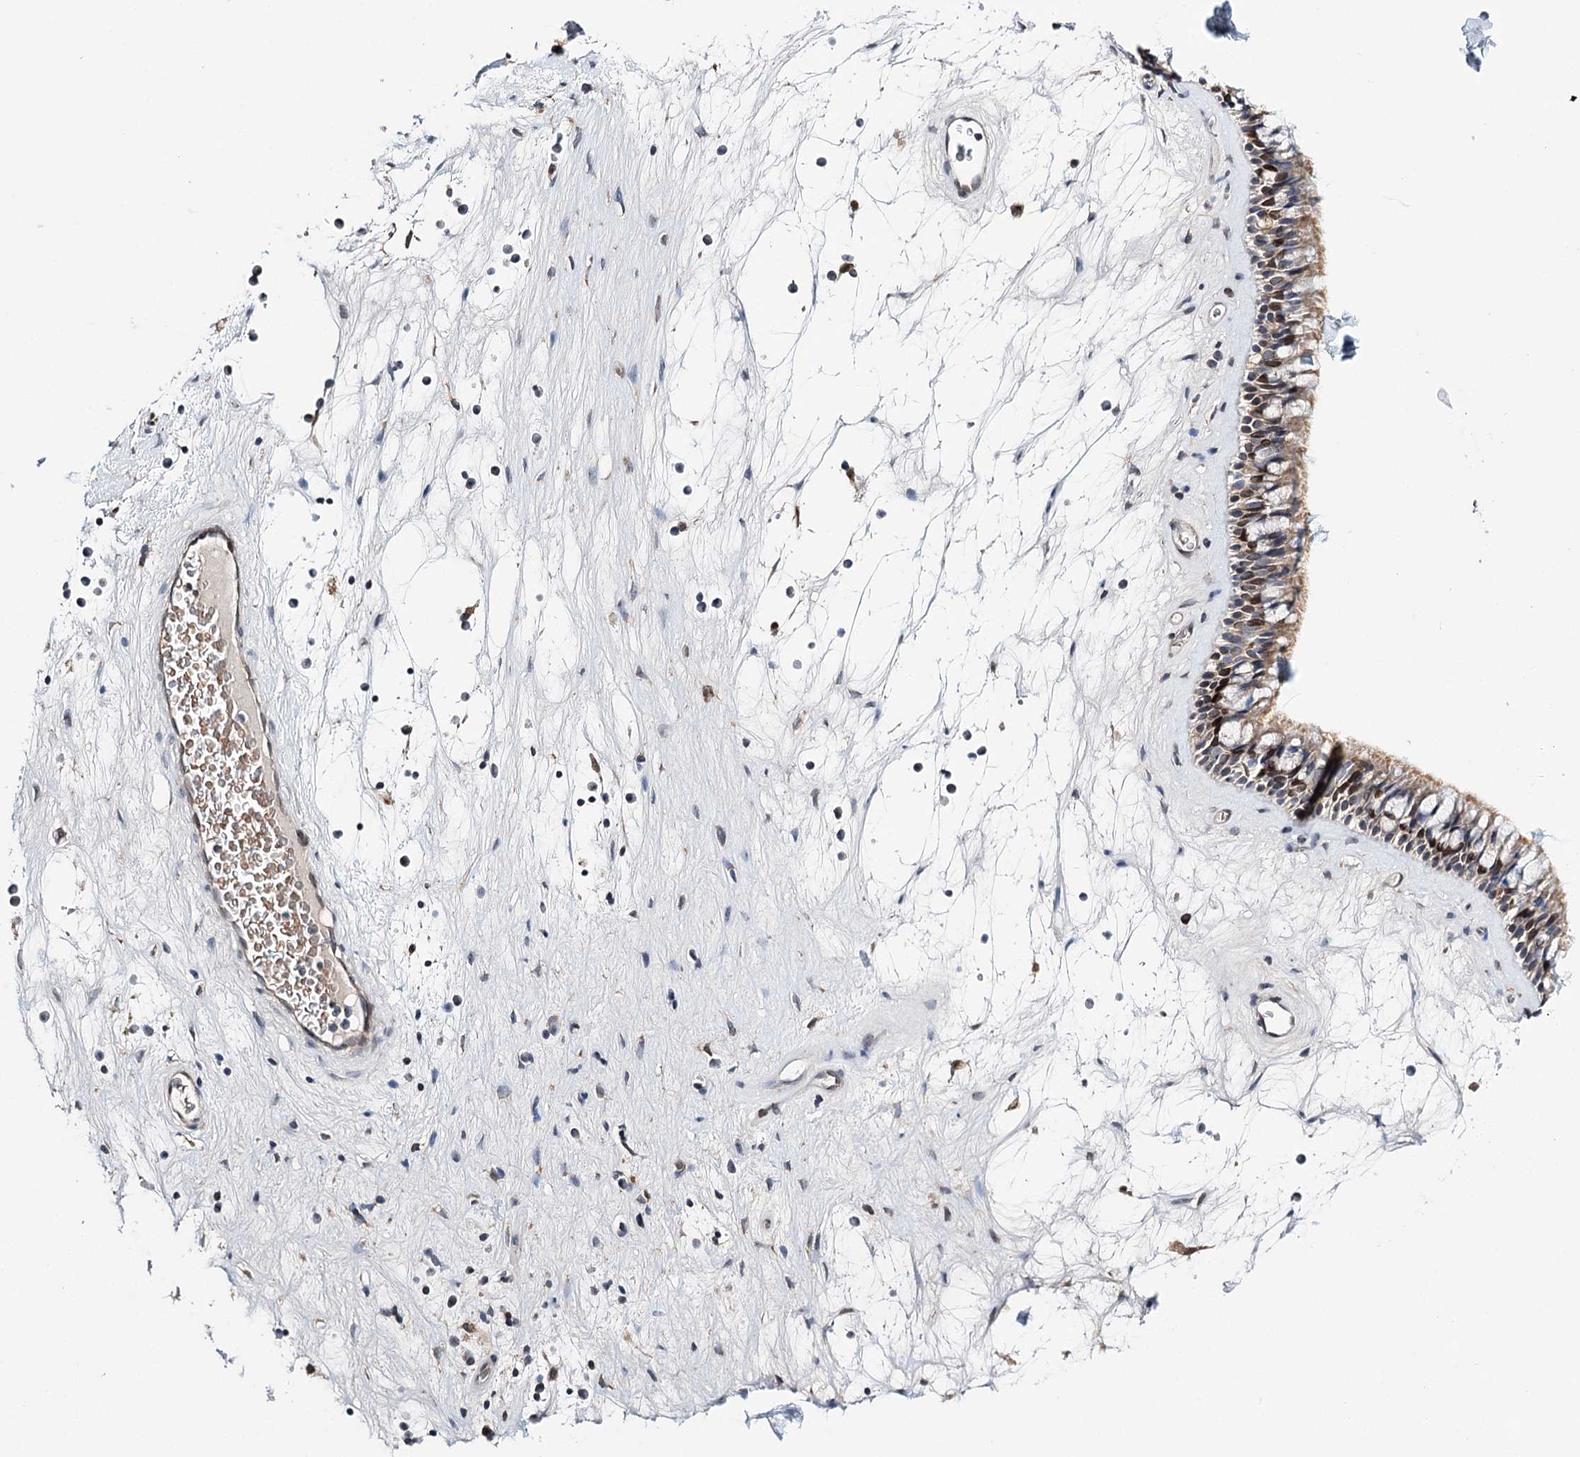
{"staining": {"intensity": "moderate", "quantity": ">75%", "location": "cytoplasmic/membranous,nuclear"}, "tissue": "nasopharynx", "cell_type": "Respiratory epithelial cells", "image_type": "normal", "snomed": [{"axis": "morphology", "description": "Normal tissue, NOS"}, {"axis": "topography", "description": "Nasopharynx"}], "caption": "A brown stain highlights moderate cytoplasmic/membranous,nuclear positivity of a protein in respiratory epithelial cells of normal nasopharynx. The staining is performed using DAB (3,3'-diaminobenzidine) brown chromogen to label protein expression. The nuclei are counter-stained blue using hematoxylin.", "gene": "CFAP46", "patient": {"sex": "male", "age": 64}}